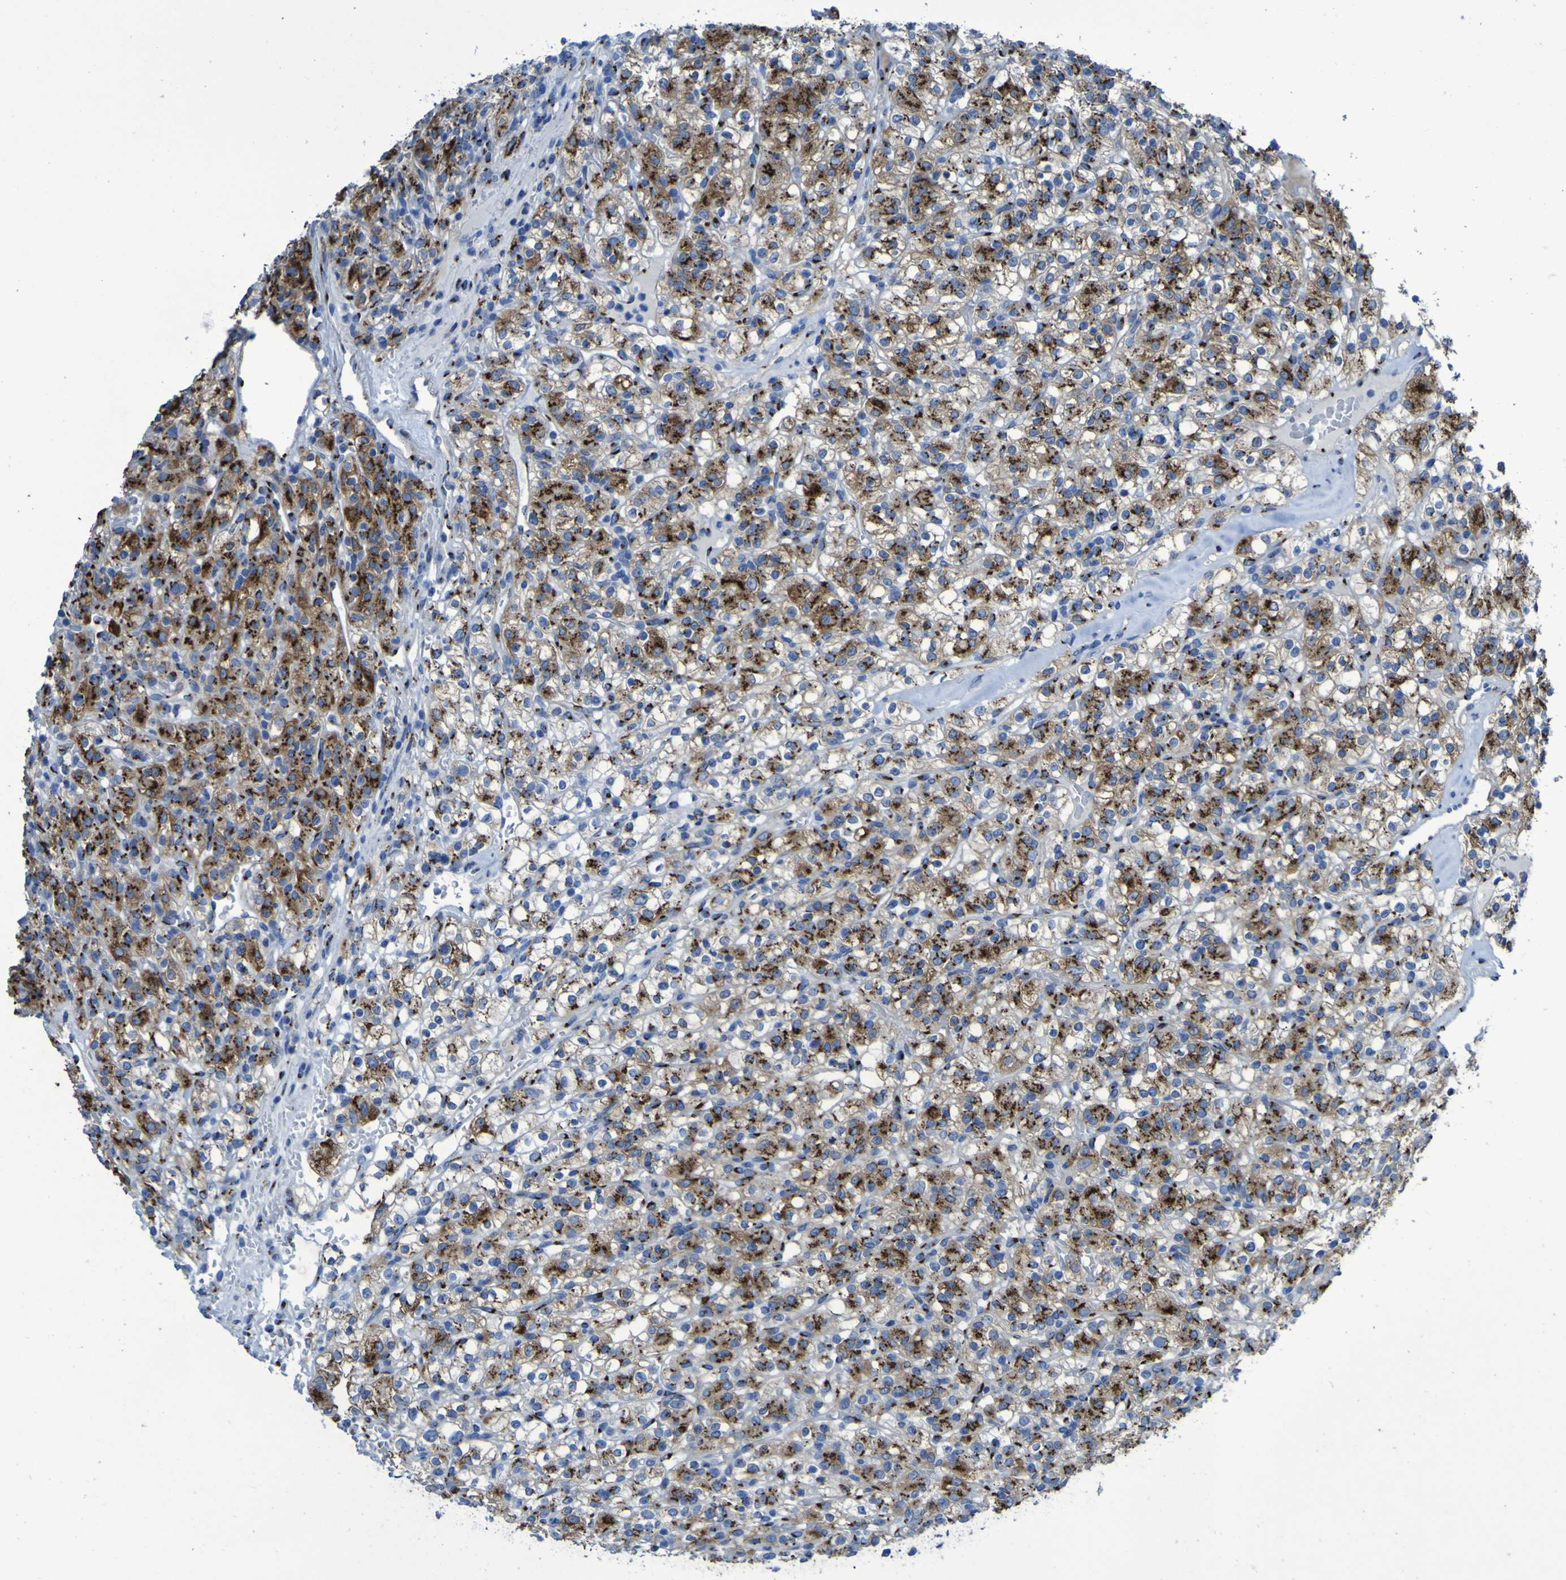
{"staining": {"intensity": "strong", "quantity": ">75%", "location": "cytoplasmic/membranous"}, "tissue": "renal cancer", "cell_type": "Tumor cells", "image_type": "cancer", "snomed": [{"axis": "morphology", "description": "Normal tissue, NOS"}, {"axis": "morphology", "description": "Adenocarcinoma, NOS"}, {"axis": "topography", "description": "Kidney"}], "caption": "Tumor cells show high levels of strong cytoplasmic/membranous staining in about >75% of cells in human adenocarcinoma (renal).", "gene": "GOLM1", "patient": {"sex": "female", "age": 72}}